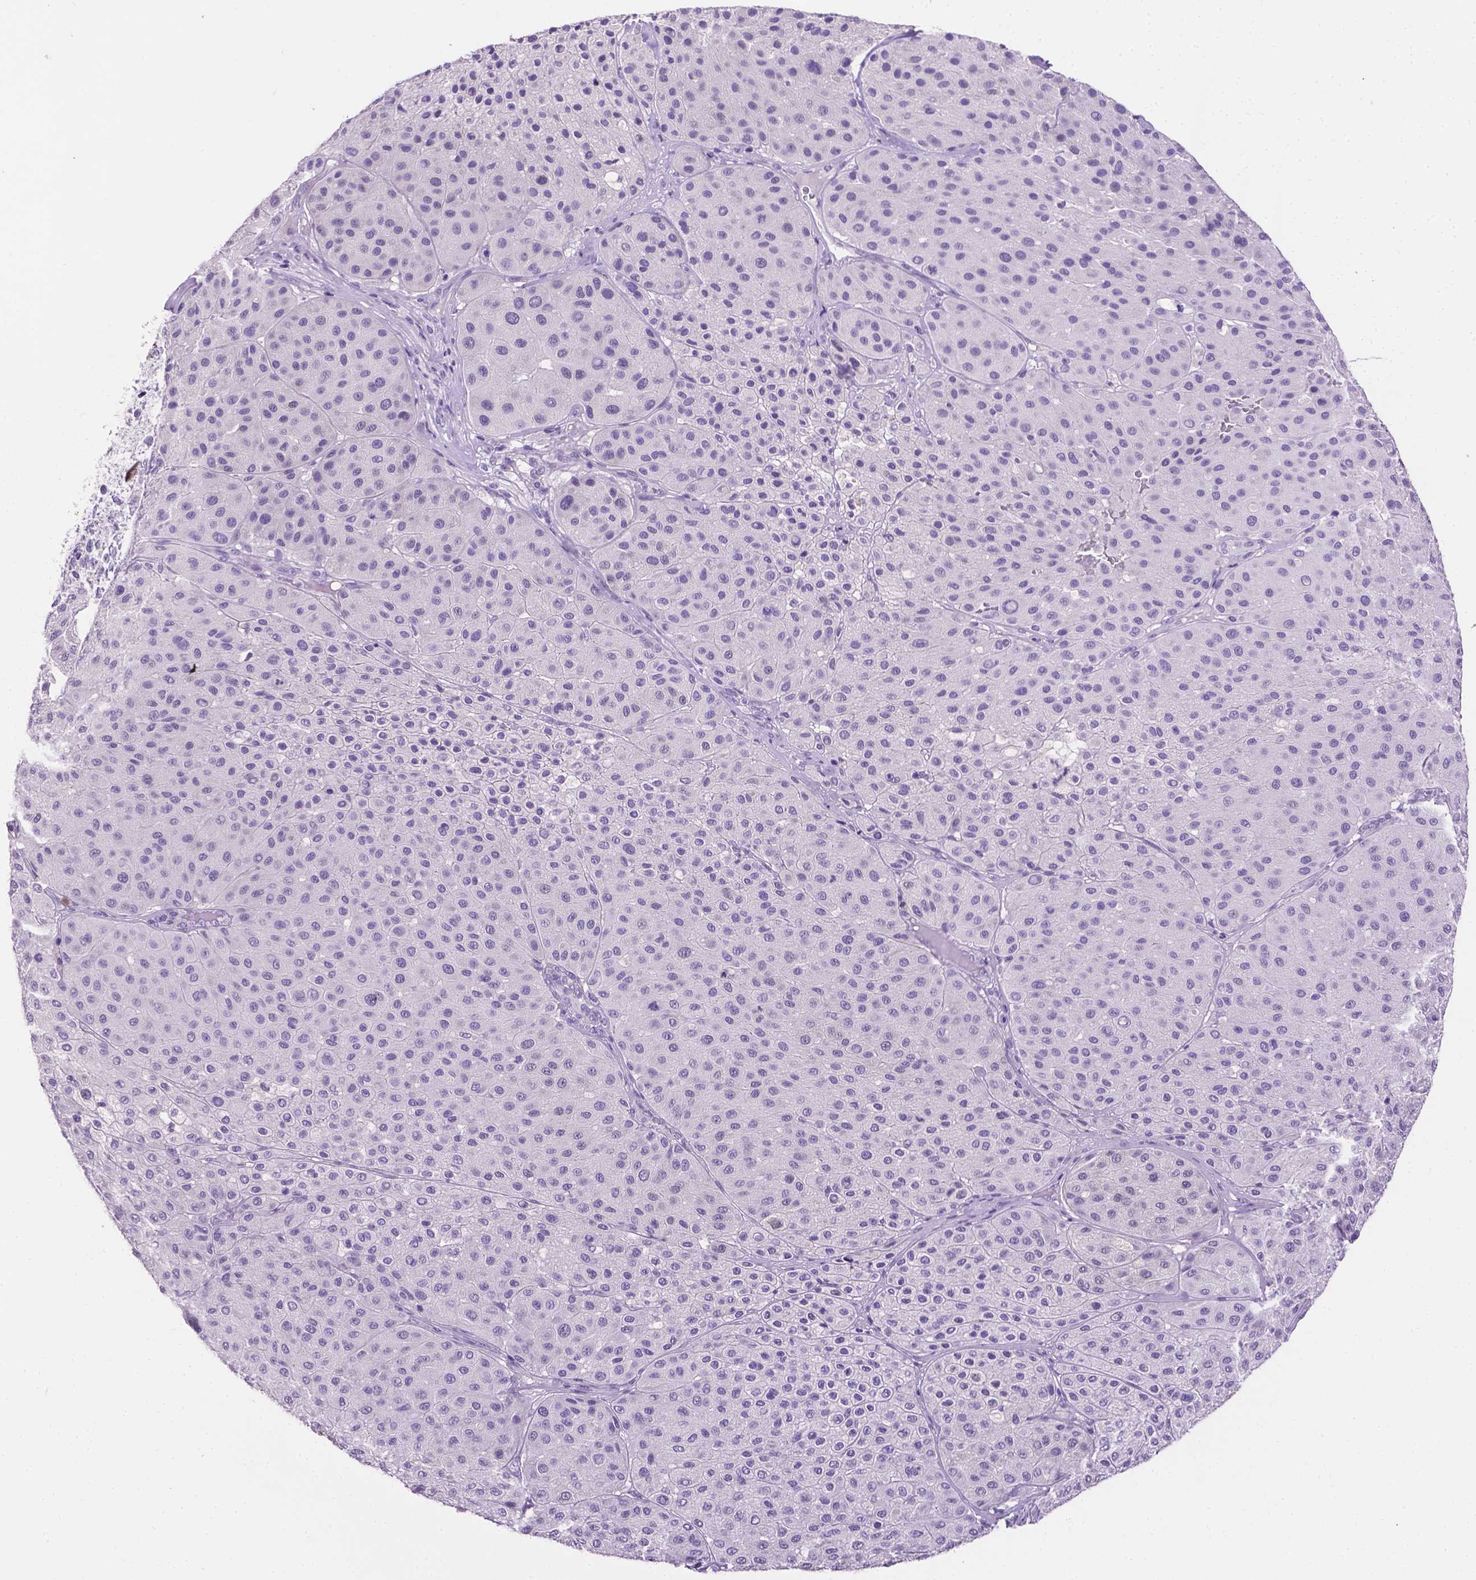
{"staining": {"intensity": "negative", "quantity": "none", "location": "none"}, "tissue": "melanoma", "cell_type": "Tumor cells", "image_type": "cancer", "snomed": [{"axis": "morphology", "description": "Malignant melanoma, Metastatic site"}, {"axis": "topography", "description": "Smooth muscle"}], "caption": "High power microscopy photomicrograph of an immunohistochemistry image of melanoma, revealing no significant staining in tumor cells.", "gene": "TACSTD2", "patient": {"sex": "male", "age": 41}}